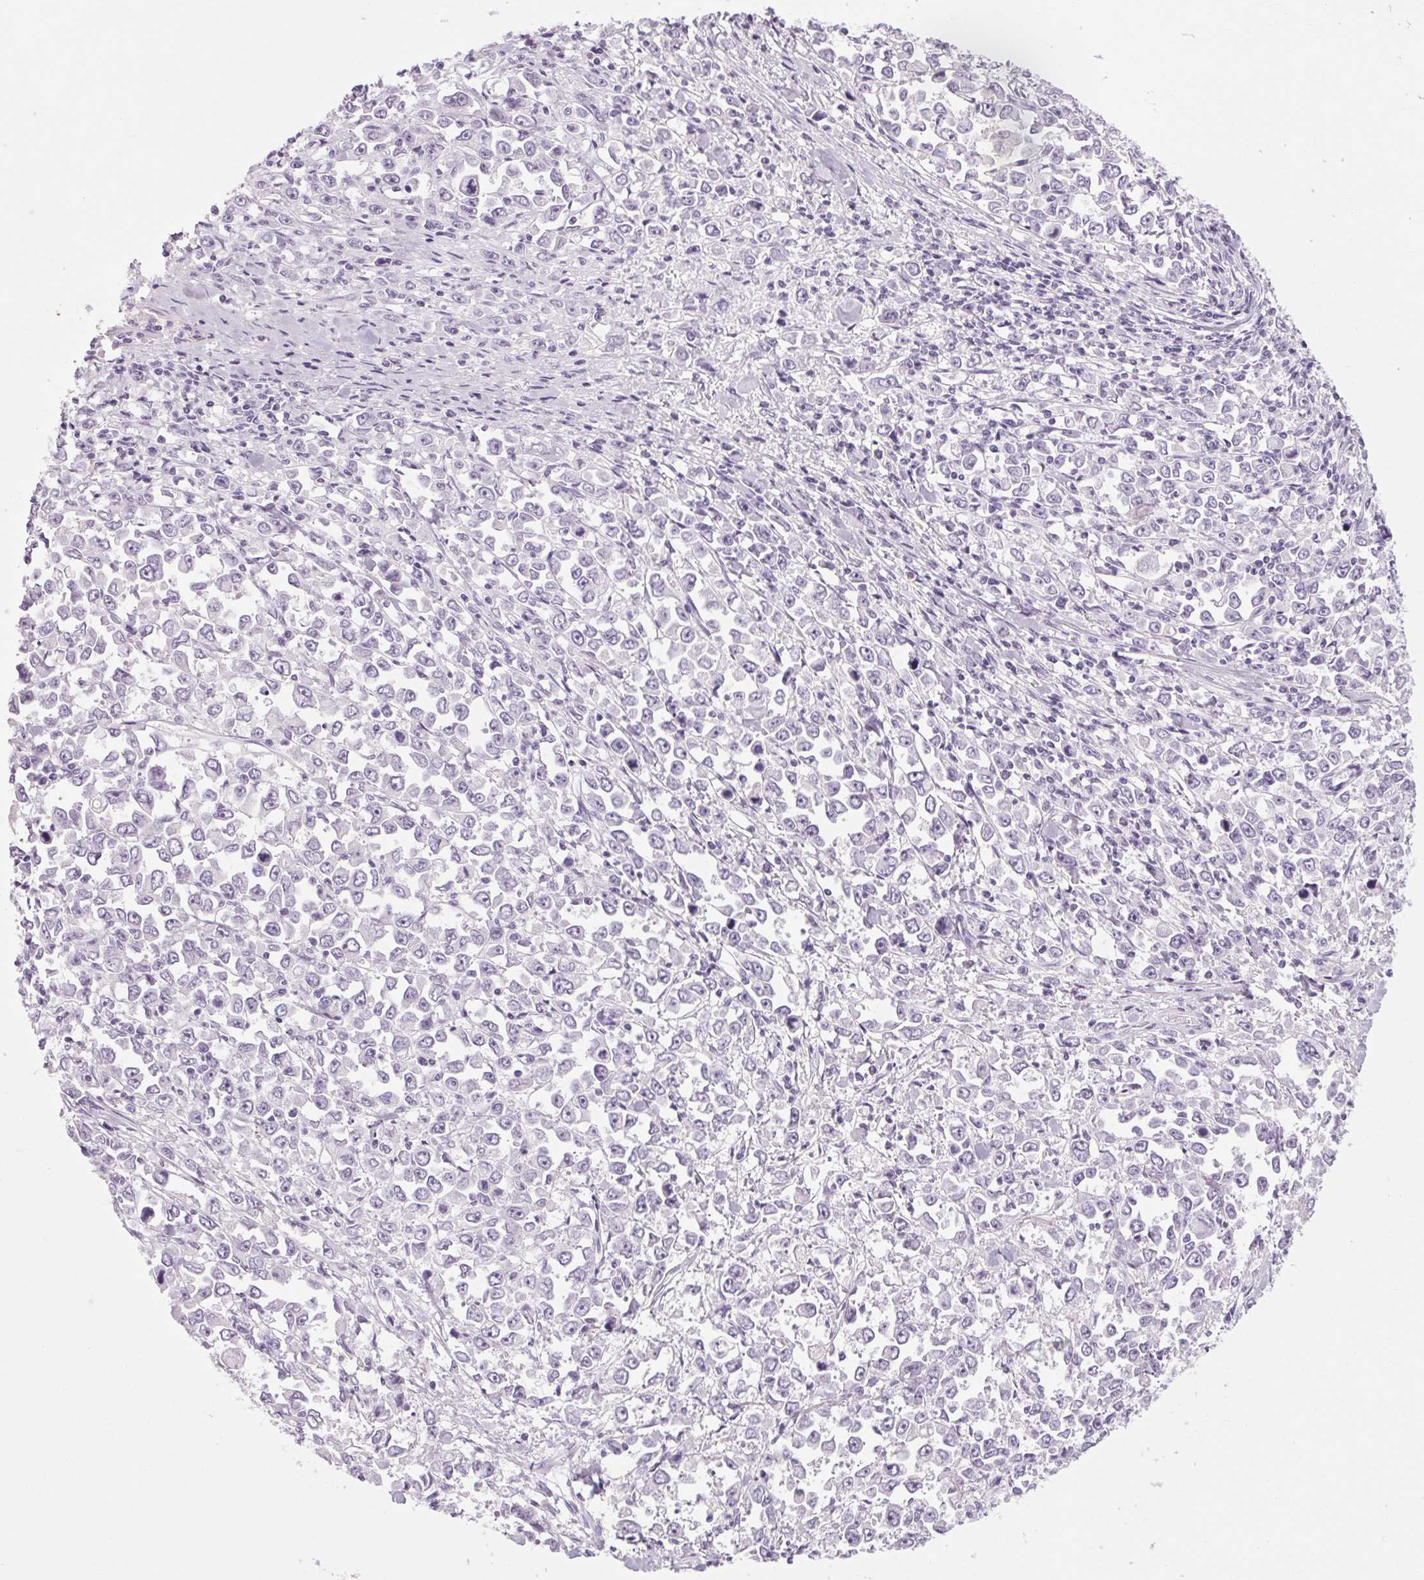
{"staining": {"intensity": "negative", "quantity": "none", "location": "none"}, "tissue": "stomach cancer", "cell_type": "Tumor cells", "image_type": "cancer", "snomed": [{"axis": "morphology", "description": "Adenocarcinoma, NOS"}, {"axis": "topography", "description": "Stomach, upper"}], "caption": "A high-resolution histopathology image shows immunohistochemistry (IHC) staining of adenocarcinoma (stomach), which demonstrates no significant staining in tumor cells.", "gene": "POMC", "patient": {"sex": "male", "age": 70}}